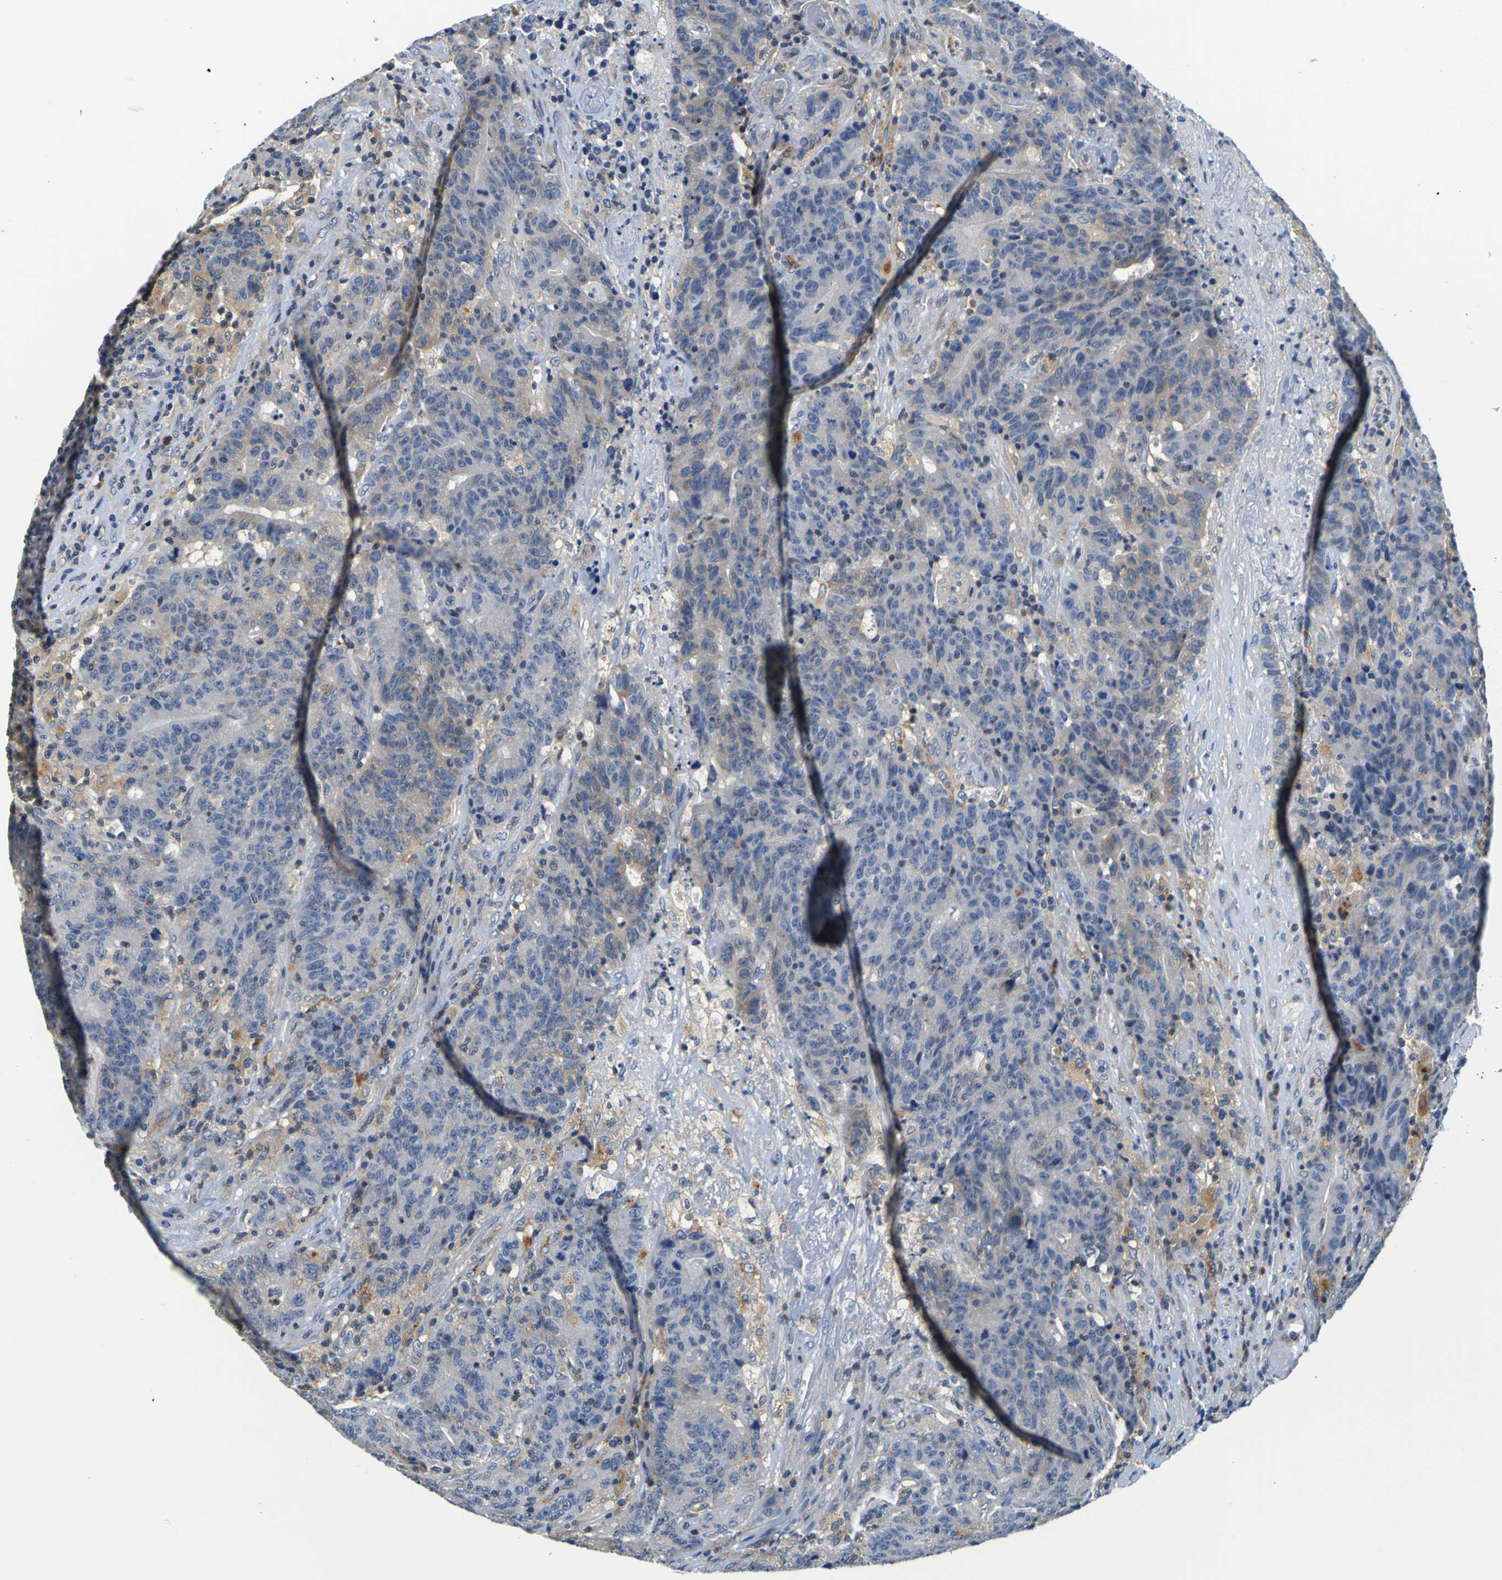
{"staining": {"intensity": "weak", "quantity": "25%-75%", "location": "cytoplasmic/membranous"}, "tissue": "colorectal cancer", "cell_type": "Tumor cells", "image_type": "cancer", "snomed": [{"axis": "morphology", "description": "Normal tissue, NOS"}, {"axis": "morphology", "description": "Adenocarcinoma, NOS"}, {"axis": "topography", "description": "Colon"}], "caption": "Colorectal cancer stained for a protein reveals weak cytoplasmic/membranous positivity in tumor cells. (IHC, brightfield microscopy, high magnification).", "gene": "TNIK", "patient": {"sex": "female", "age": 75}}